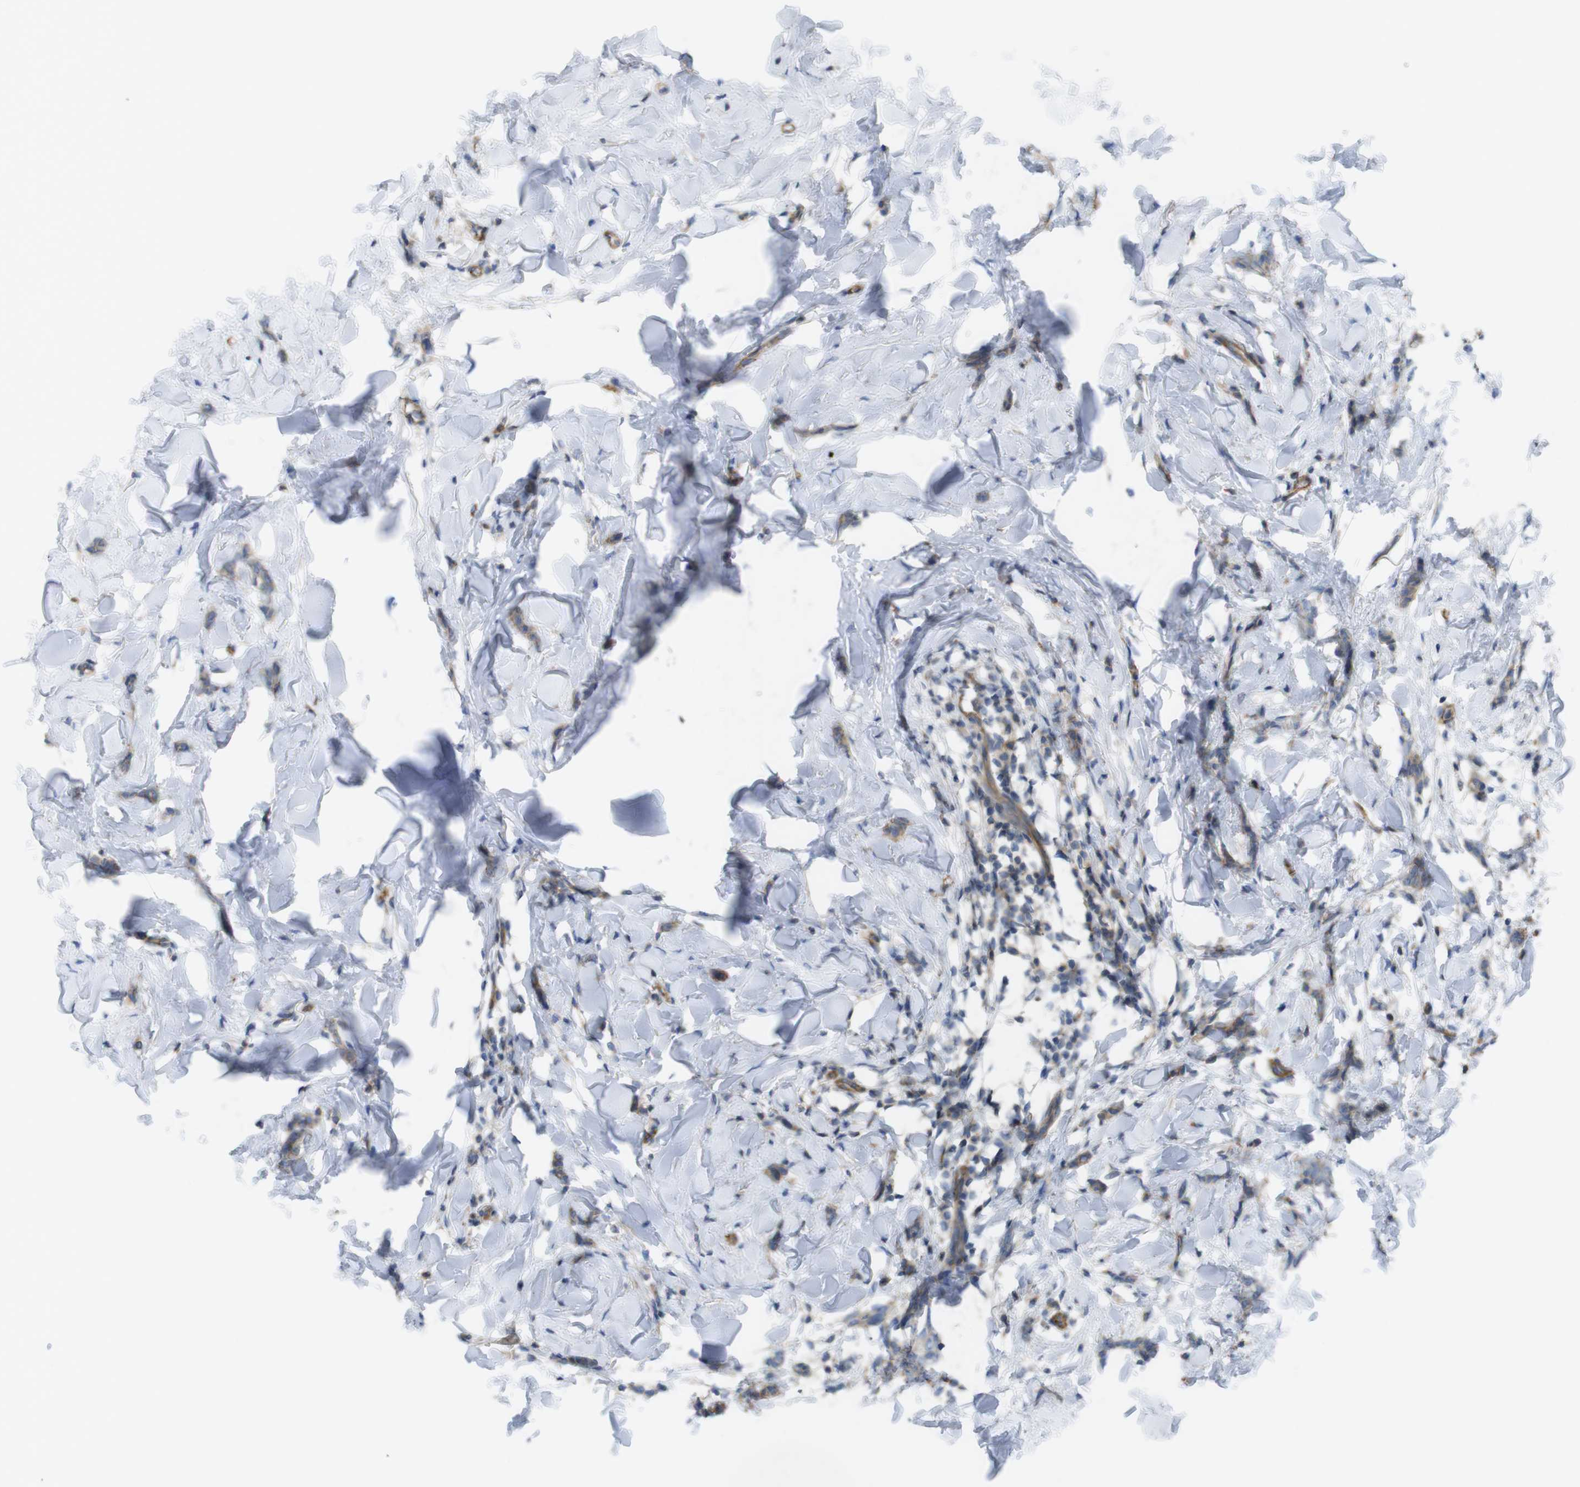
{"staining": {"intensity": "weak", "quantity": "25%-75%", "location": "cytoplasmic/membranous"}, "tissue": "breast cancer", "cell_type": "Tumor cells", "image_type": "cancer", "snomed": [{"axis": "morphology", "description": "Lobular carcinoma"}, {"axis": "topography", "description": "Skin"}, {"axis": "topography", "description": "Breast"}], "caption": "The image demonstrates immunohistochemical staining of lobular carcinoma (breast). There is weak cytoplasmic/membranous positivity is identified in approximately 25%-75% of tumor cells.", "gene": "PREX2", "patient": {"sex": "female", "age": 46}}